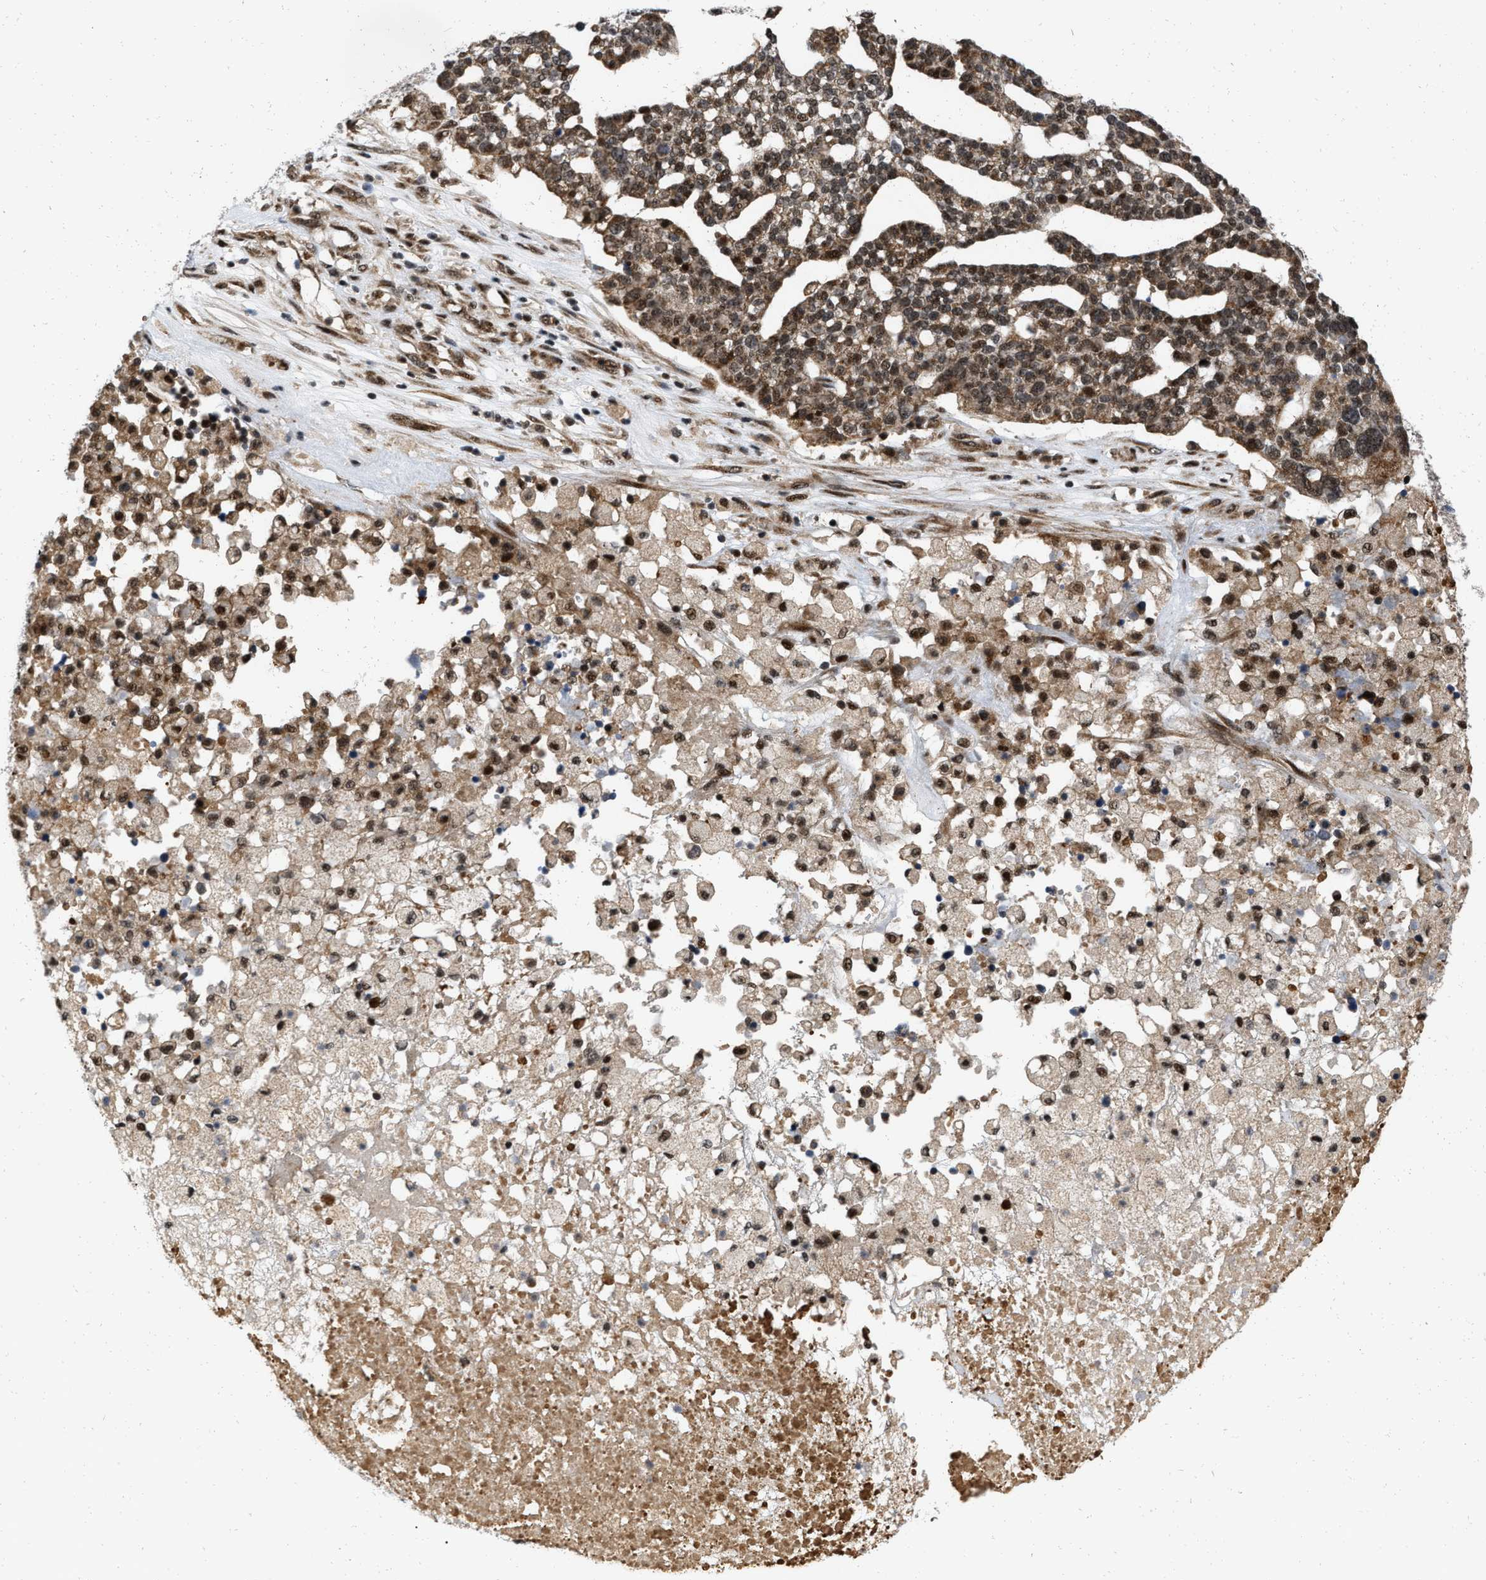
{"staining": {"intensity": "moderate", "quantity": ">75%", "location": "cytoplasmic/membranous,nuclear"}, "tissue": "ovarian cancer", "cell_type": "Tumor cells", "image_type": "cancer", "snomed": [{"axis": "morphology", "description": "Cystadenocarcinoma, serous, NOS"}, {"axis": "topography", "description": "Ovary"}], "caption": "This photomicrograph shows immunohistochemistry (IHC) staining of human ovarian cancer (serous cystadenocarcinoma), with medium moderate cytoplasmic/membranous and nuclear positivity in approximately >75% of tumor cells.", "gene": "ANKRD11", "patient": {"sex": "female", "age": 59}}